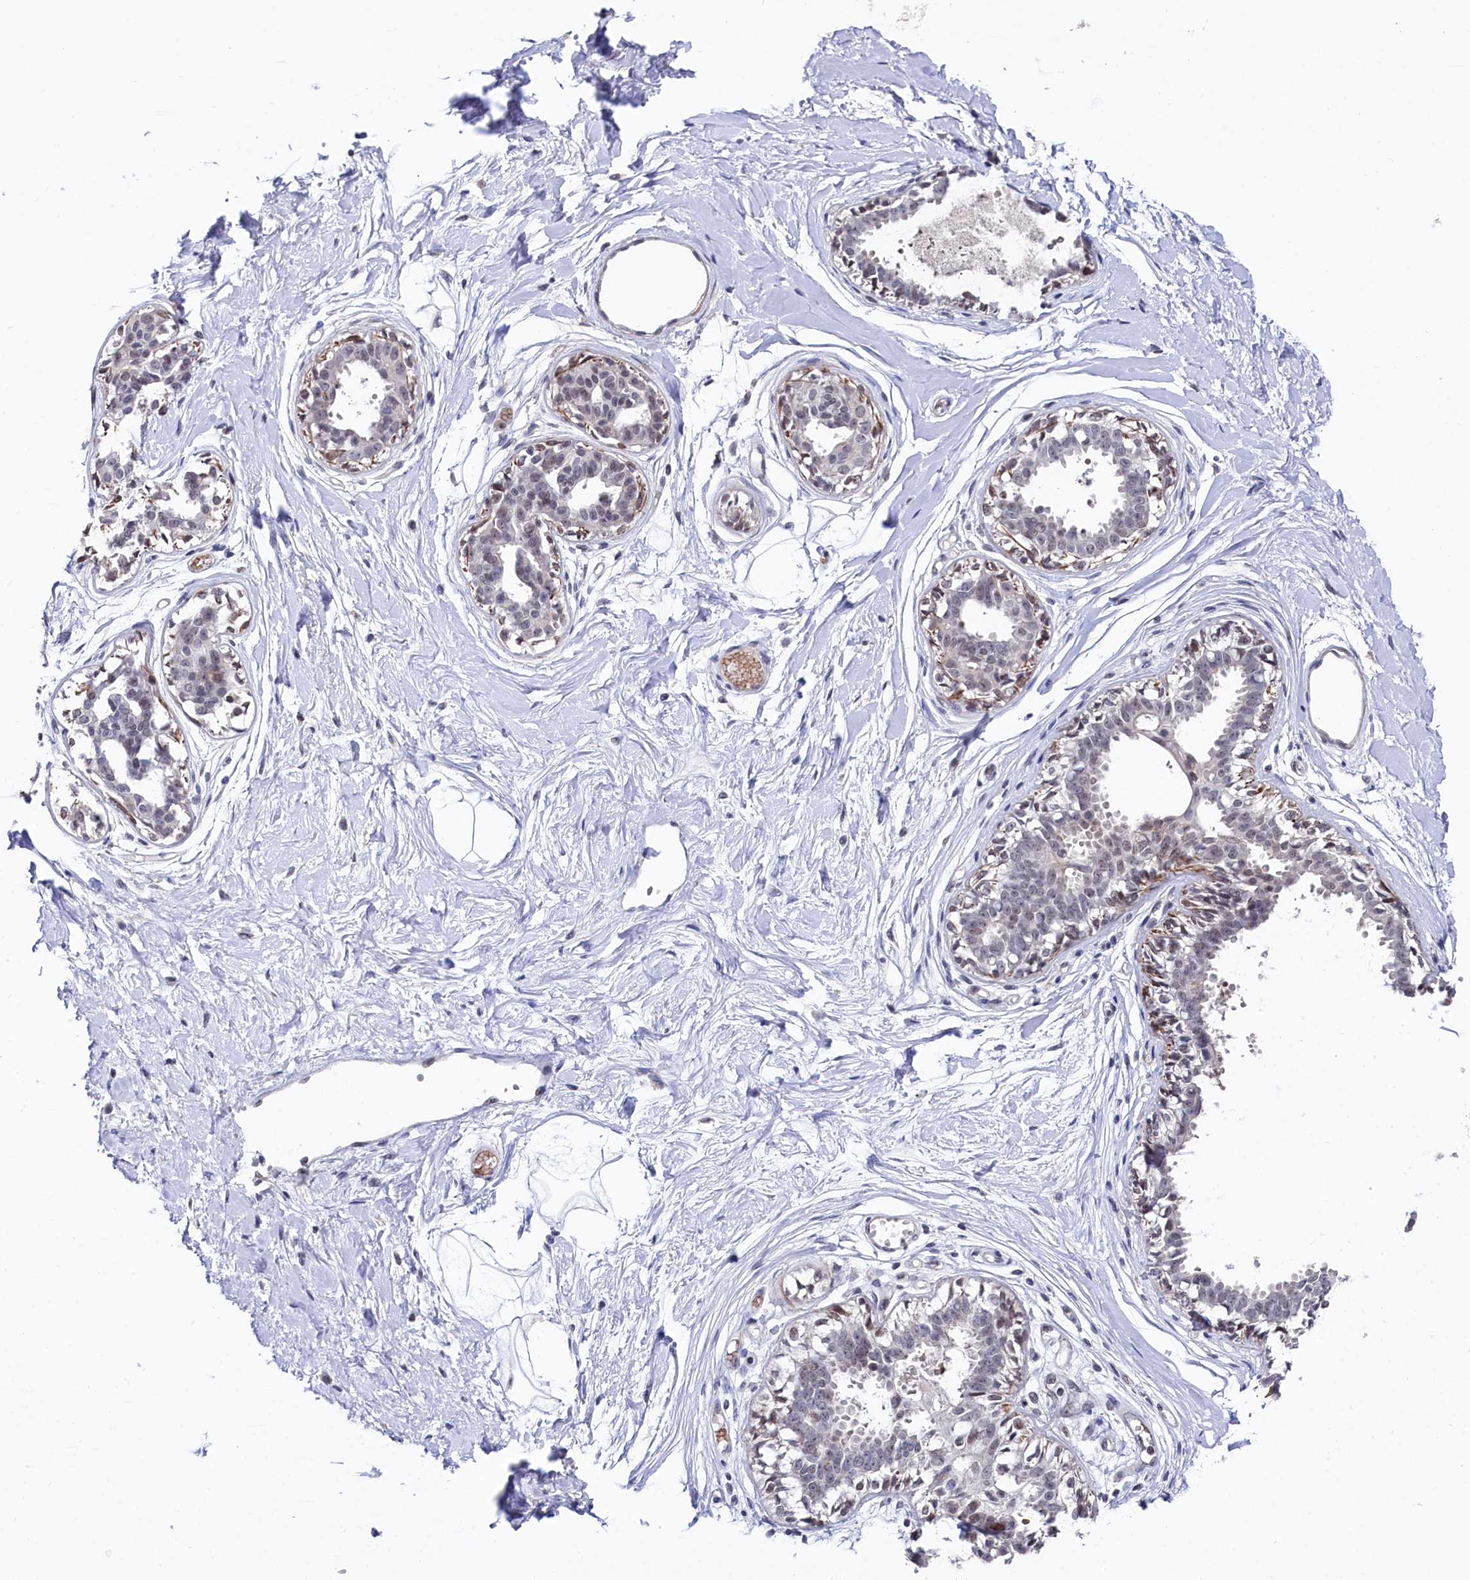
{"staining": {"intensity": "negative", "quantity": "none", "location": "none"}, "tissue": "breast", "cell_type": "Adipocytes", "image_type": "normal", "snomed": [{"axis": "morphology", "description": "Normal tissue, NOS"}, {"axis": "topography", "description": "Breast"}], "caption": "Human breast stained for a protein using immunohistochemistry demonstrates no expression in adipocytes.", "gene": "TIGD4", "patient": {"sex": "female", "age": 45}}